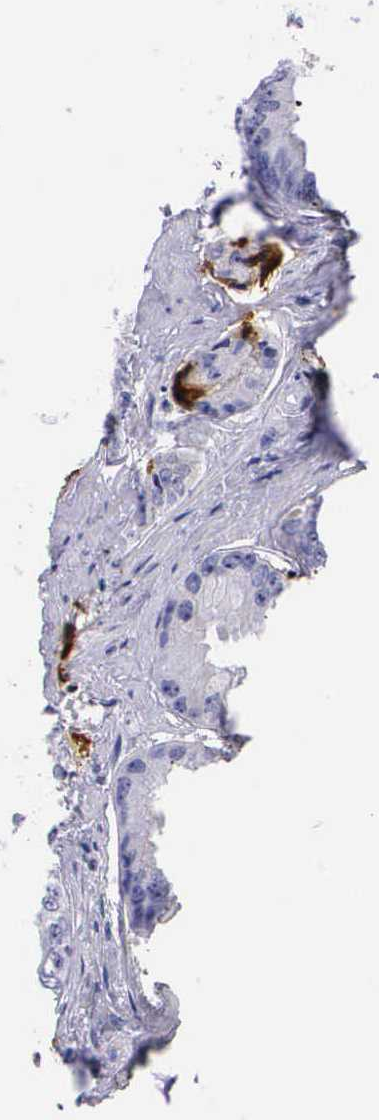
{"staining": {"intensity": "negative", "quantity": "none", "location": "none"}, "tissue": "prostate cancer", "cell_type": "Tumor cells", "image_type": "cancer", "snomed": [{"axis": "morphology", "description": "Adenocarcinoma, High grade"}, {"axis": "topography", "description": "Prostate"}], "caption": "This is a photomicrograph of immunohistochemistry (IHC) staining of prostate adenocarcinoma (high-grade), which shows no expression in tumor cells.", "gene": "PLG", "patient": {"sex": "male", "age": 56}}